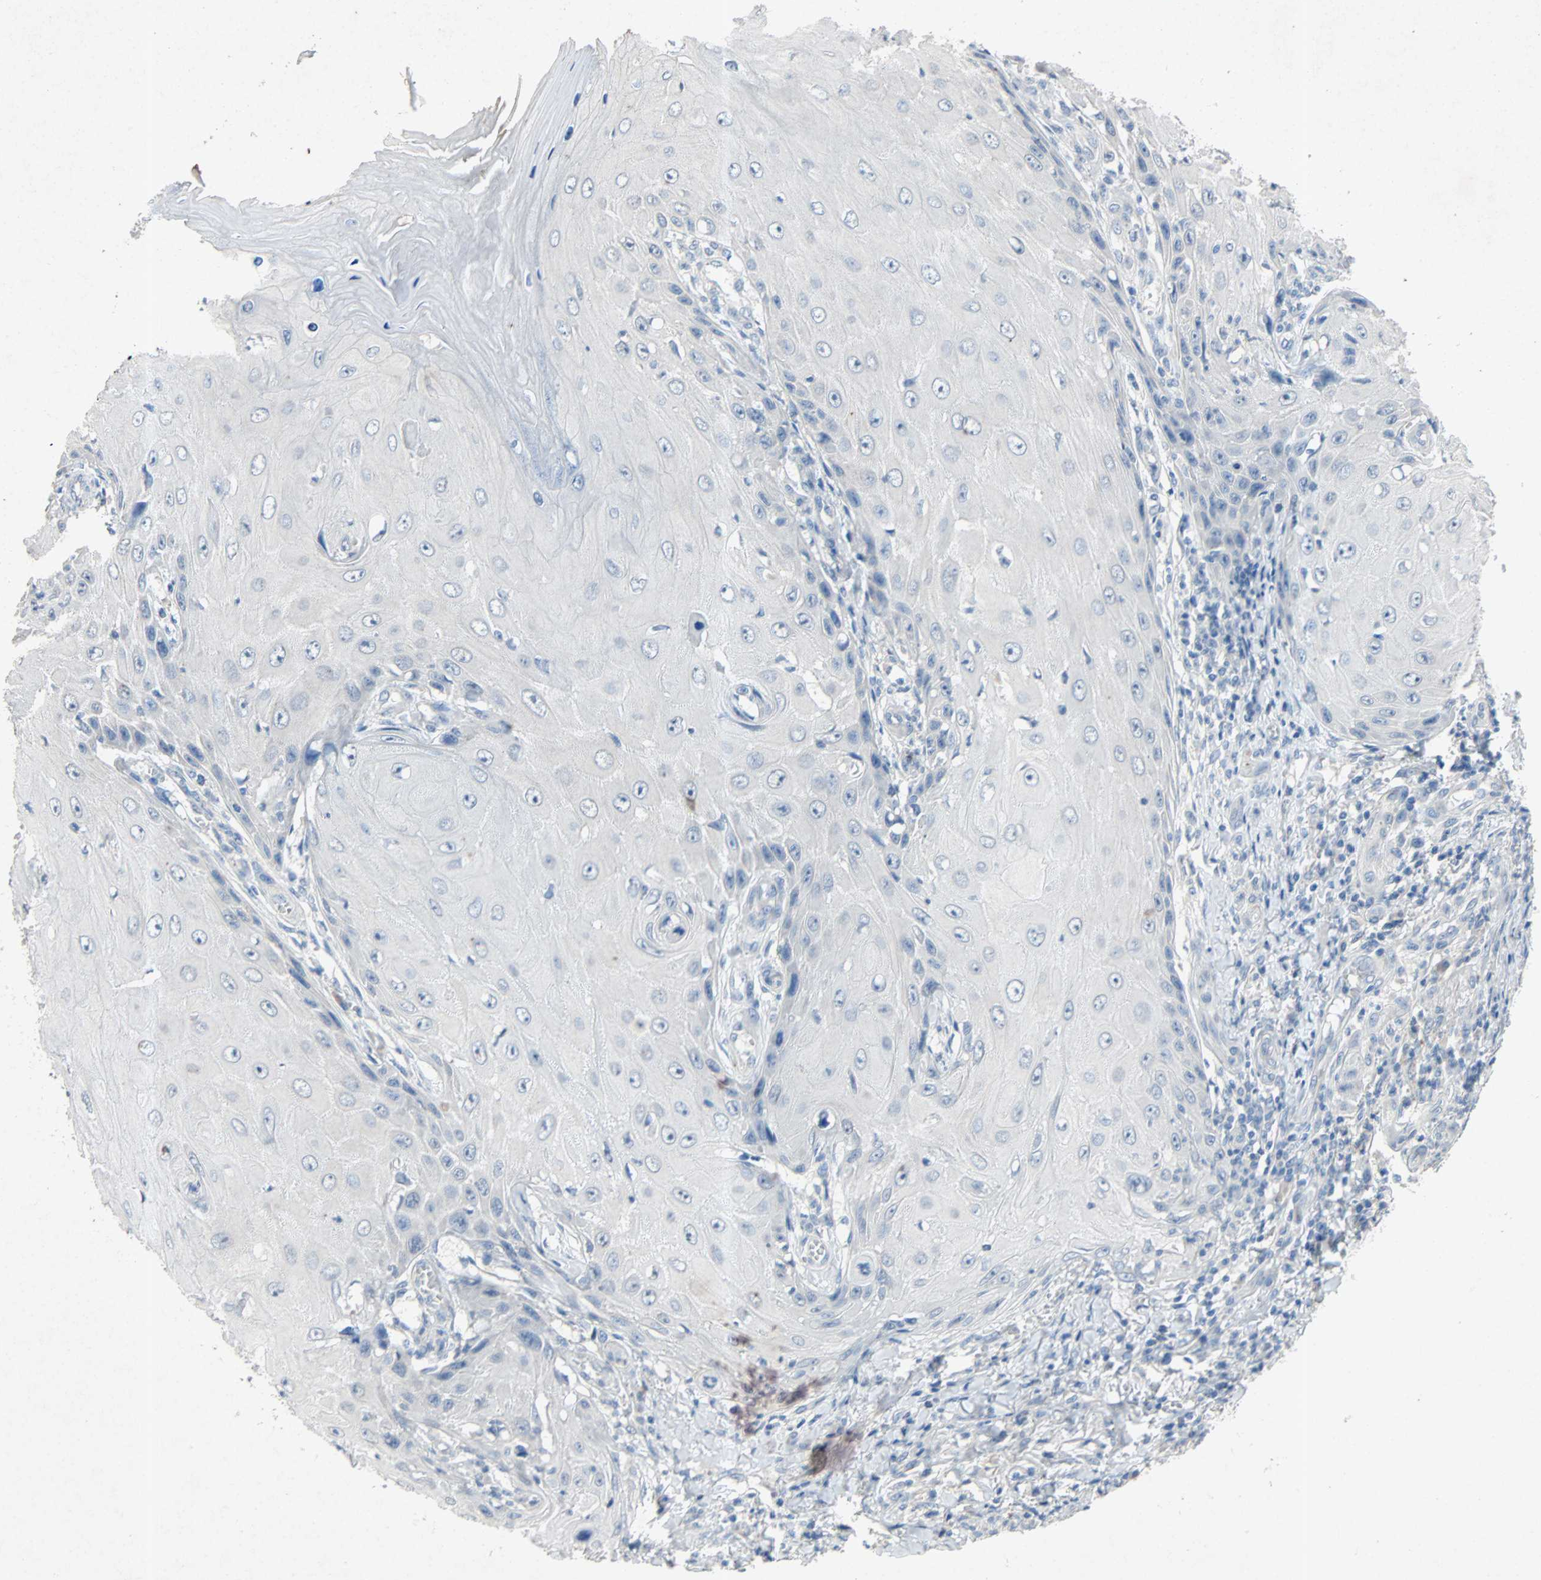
{"staining": {"intensity": "negative", "quantity": "none", "location": "none"}, "tissue": "skin cancer", "cell_type": "Tumor cells", "image_type": "cancer", "snomed": [{"axis": "morphology", "description": "Squamous cell carcinoma, NOS"}, {"axis": "topography", "description": "Skin"}], "caption": "This is an IHC image of human skin cancer (squamous cell carcinoma). There is no staining in tumor cells.", "gene": "PCDHB2", "patient": {"sex": "female", "age": 73}}